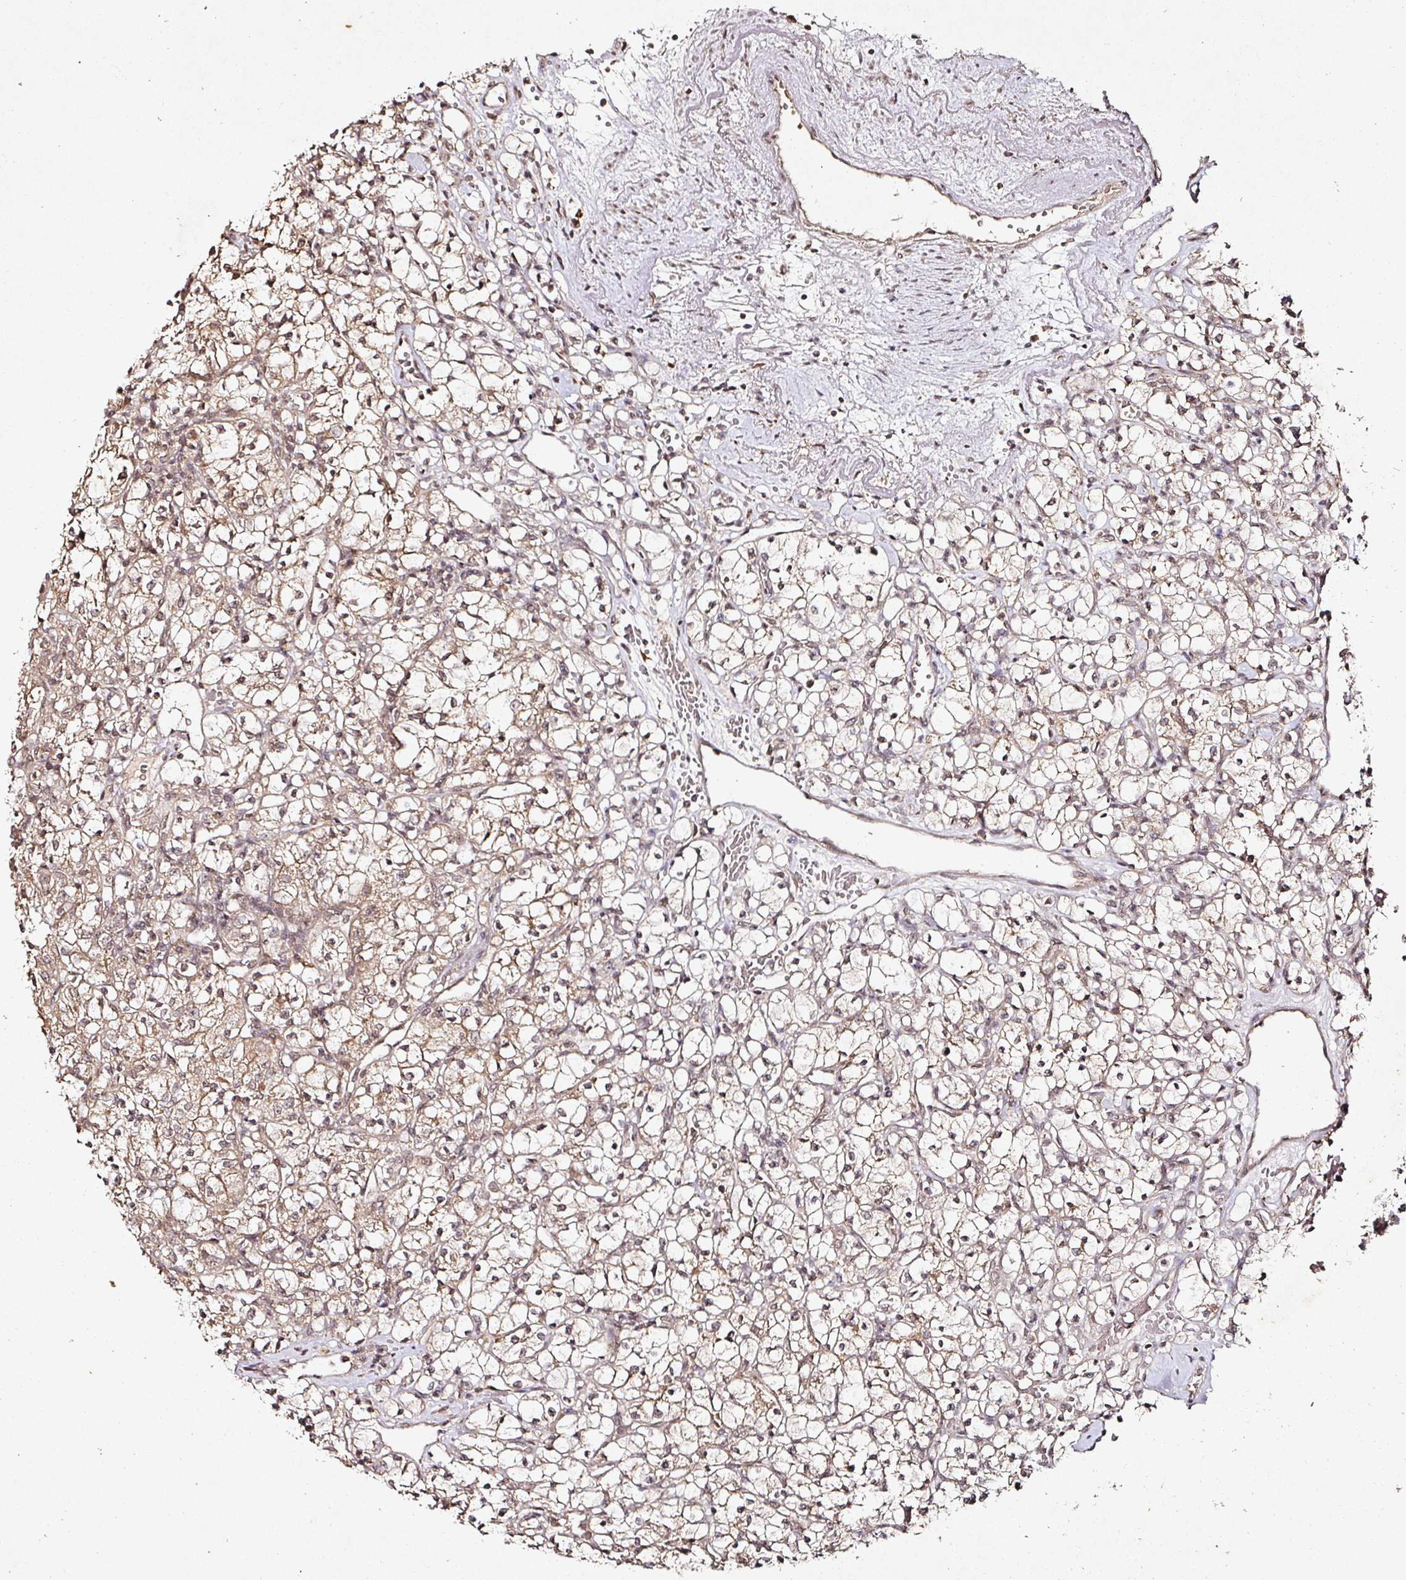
{"staining": {"intensity": "weak", "quantity": ">75%", "location": "cytoplasmic/membranous"}, "tissue": "renal cancer", "cell_type": "Tumor cells", "image_type": "cancer", "snomed": [{"axis": "morphology", "description": "Adenocarcinoma, NOS"}, {"axis": "topography", "description": "Kidney"}], "caption": "Renal cancer (adenocarcinoma) stained for a protein (brown) displays weak cytoplasmic/membranous positive positivity in approximately >75% of tumor cells.", "gene": "CAPN5", "patient": {"sex": "female", "age": 59}}